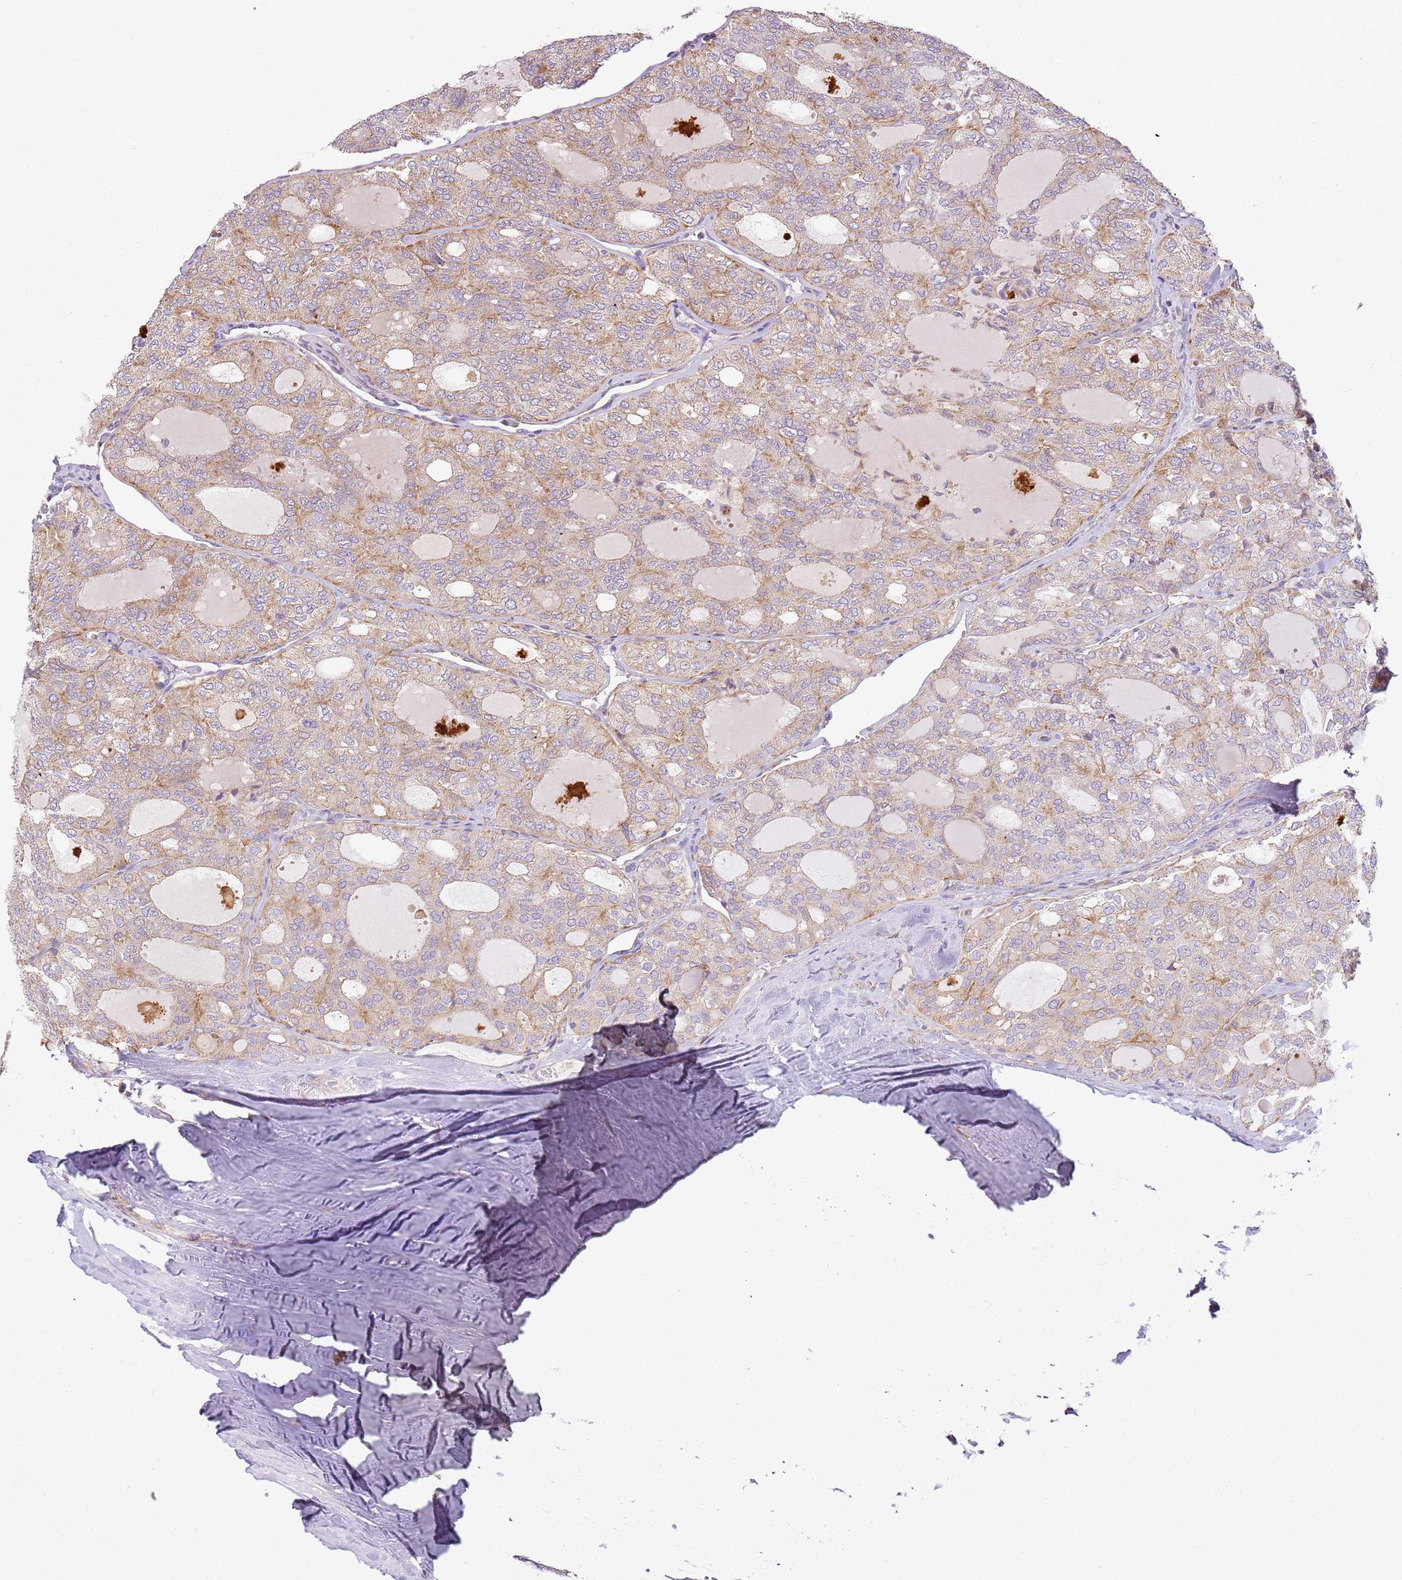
{"staining": {"intensity": "weak", "quantity": ">75%", "location": "cytoplasmic/membranous"}, "tissue": "thyroid cancer", "cell_type": "Tumor cells", "image_type": "cancer", "snomed": [{"axis": "morphology", "description": "Follicular adenoma carcinoma, NOS"}, {"axis": "topography", "description": "Thyroid gland"}], "caption": "This is an image of immunohistochemistry (IHC) staining of thyroid cancer (follicular adenoma carcinoma), which shows weak positivity in the cytoplasmic/membranous of tumor cells.", "gene": "TMEM200C", "patient": {"sex": "male", "age": 75}}